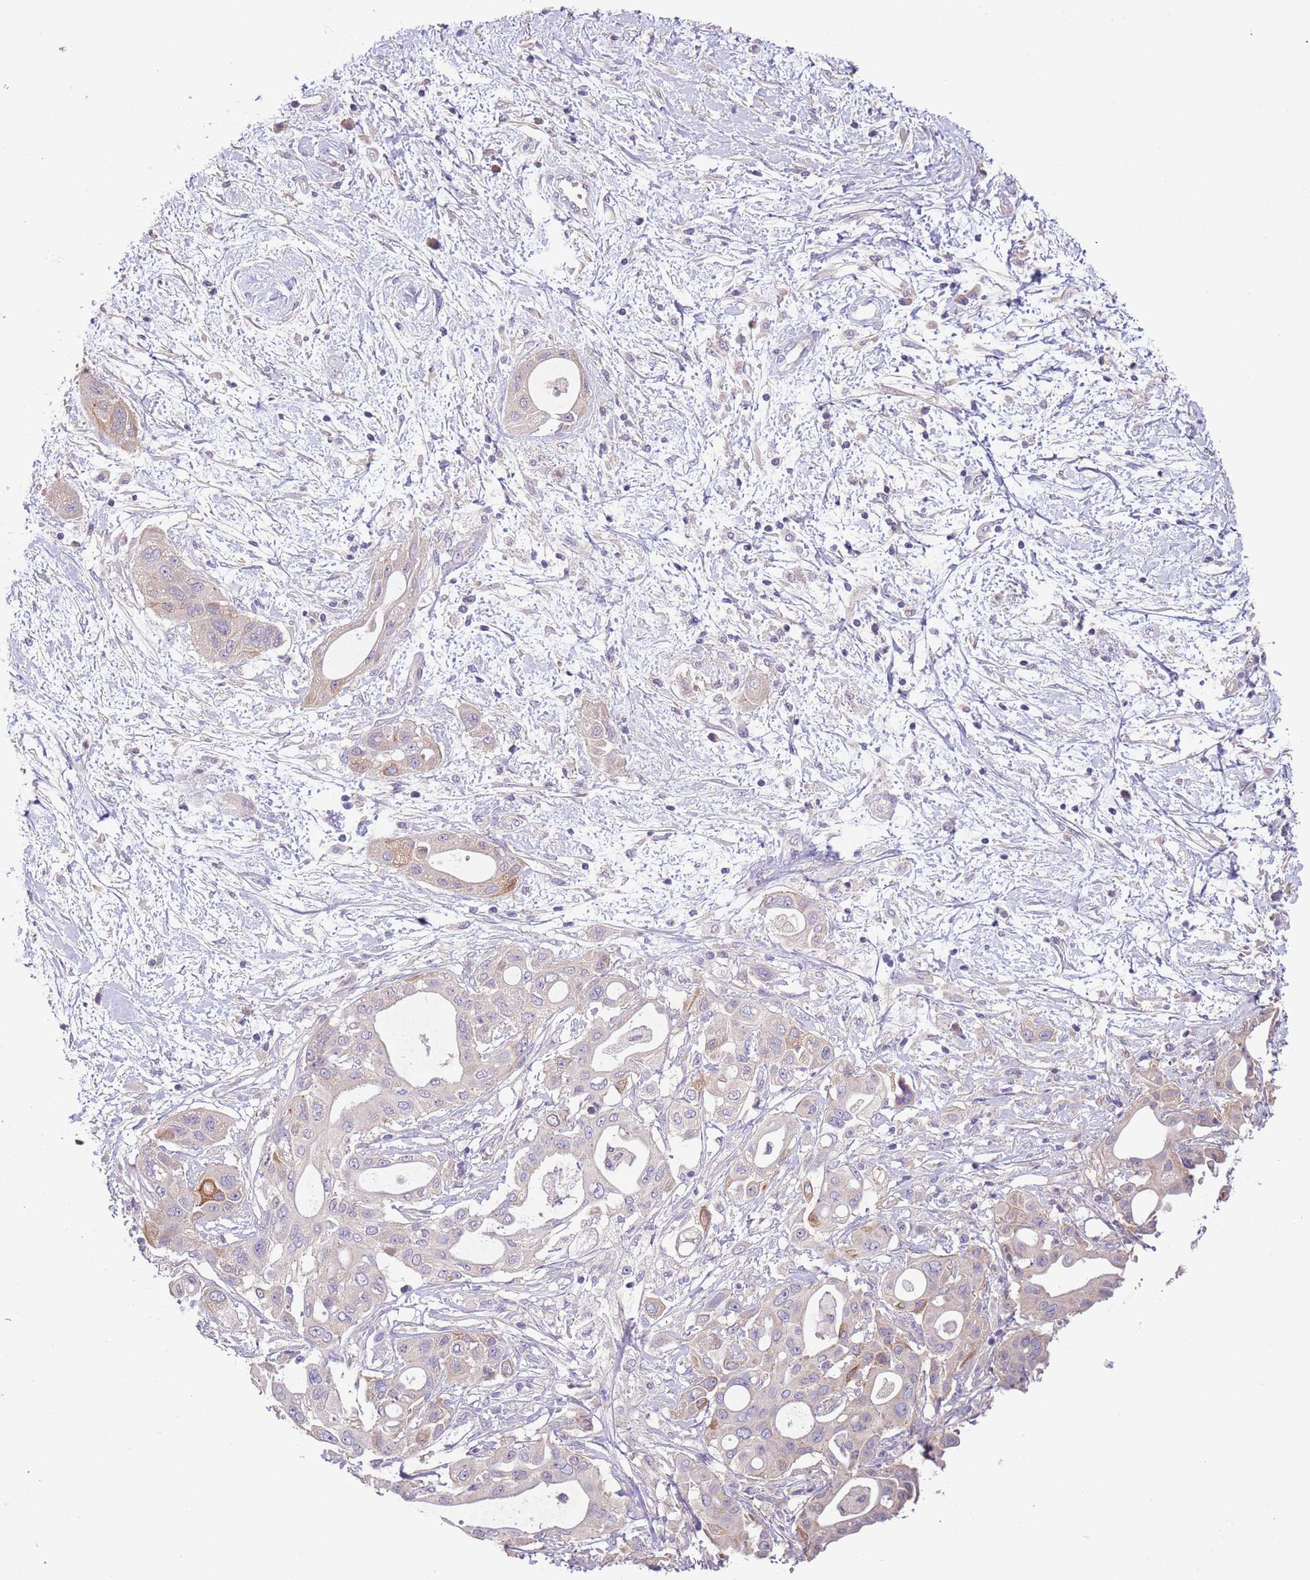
{"staining": {"intensity": "negative", "quantity": "none", "location": "none"}, "tissue": "pancreatic cancer", "cell_type": "Tumor cells", "image_type": "cancer", "snomed": [{"axis": "morphology", "description": "Adenocarcinoma, NOS"}, {"axis": "topography", "description": "Pancreas"}], "caption": "IHC histopathology image of neoplastic tissue: pancreatic cancer stained with DAB (3,3'-diaminobenzidine) exhibits no significant protein expression in tumor cells.", "gene": "ZNF658", "patient": {"sex": "male", "age": 68}}